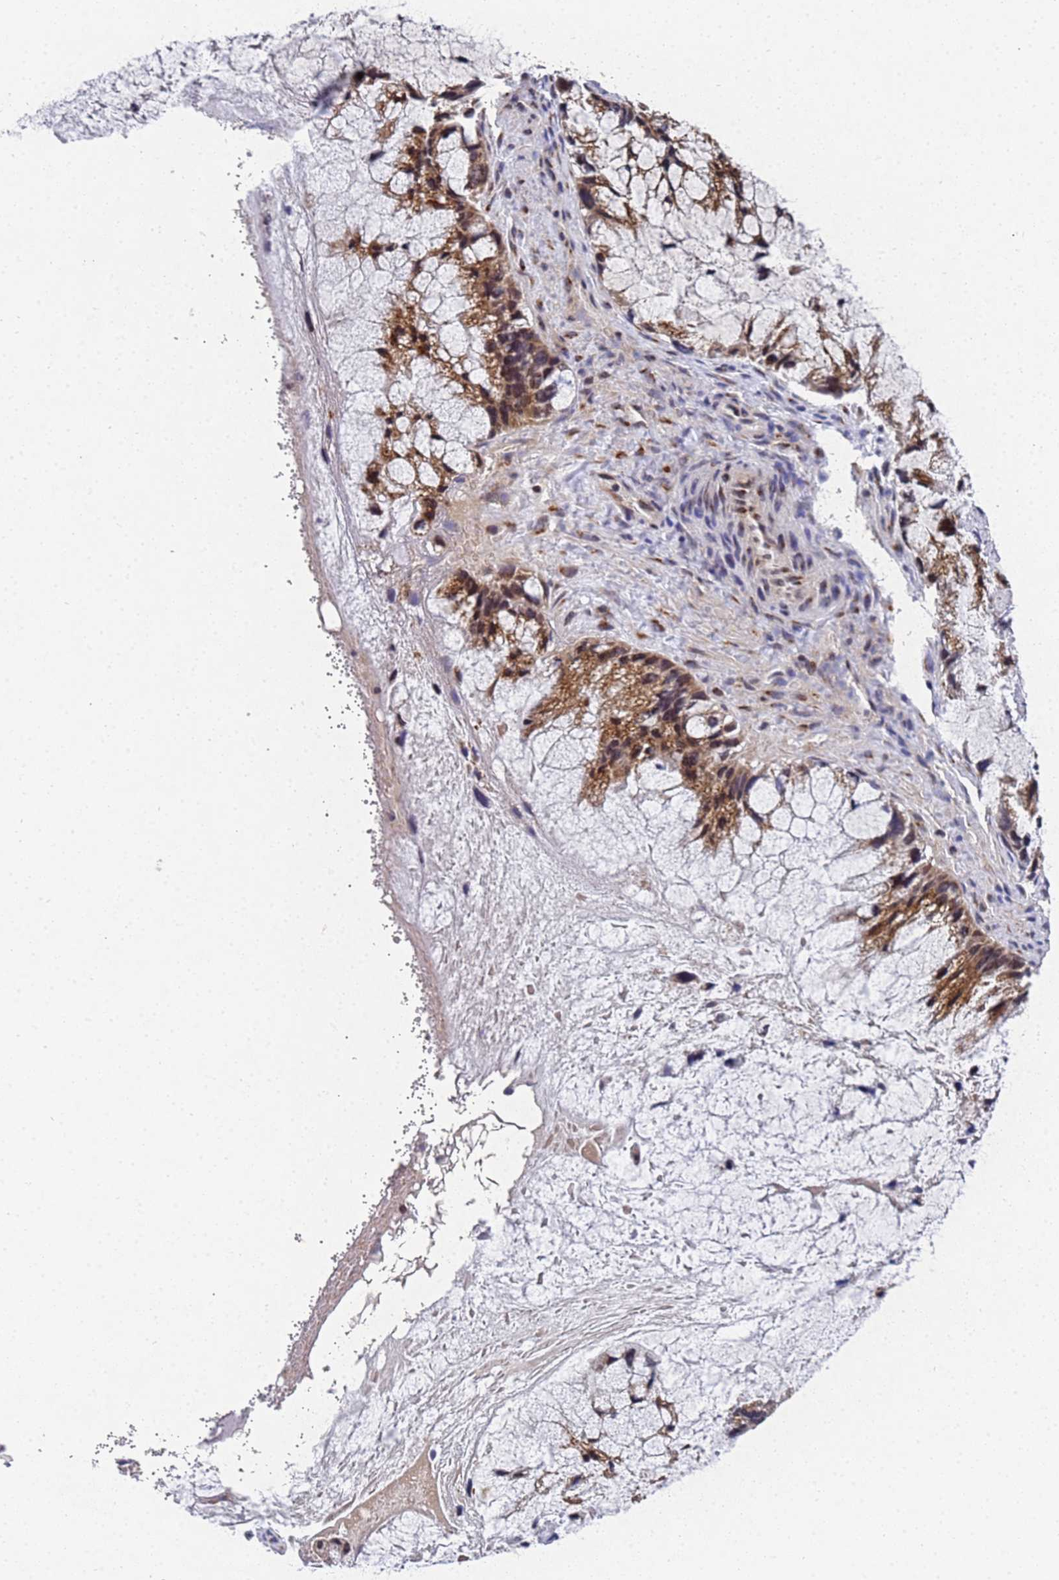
{"staining": {"intensity": "moderate", "quantity": ">75%", "location": "cytoplasmic/membranous"}, "tissue": "ovarian cancer", "cell_type": "Tumor cells", "image_type": "cancer", "snomed": [{"axis": "morphology", "description": "Cystadenocarcinoma, mucinous, NOS"}, {"axis": "topography", "description": "Ovary"}], "caption": "Ovarian cancer (mucinous cystadenocarcinoma) stained with DAB (3,3'-diaminobenzidine) immunohistochemistry displays medium levels of moderate cytoplasmic/membranous positivity in about >75% of tumor cells.", "gene": "NSUN6", "patient": {"sex": "female", "age": 37}}